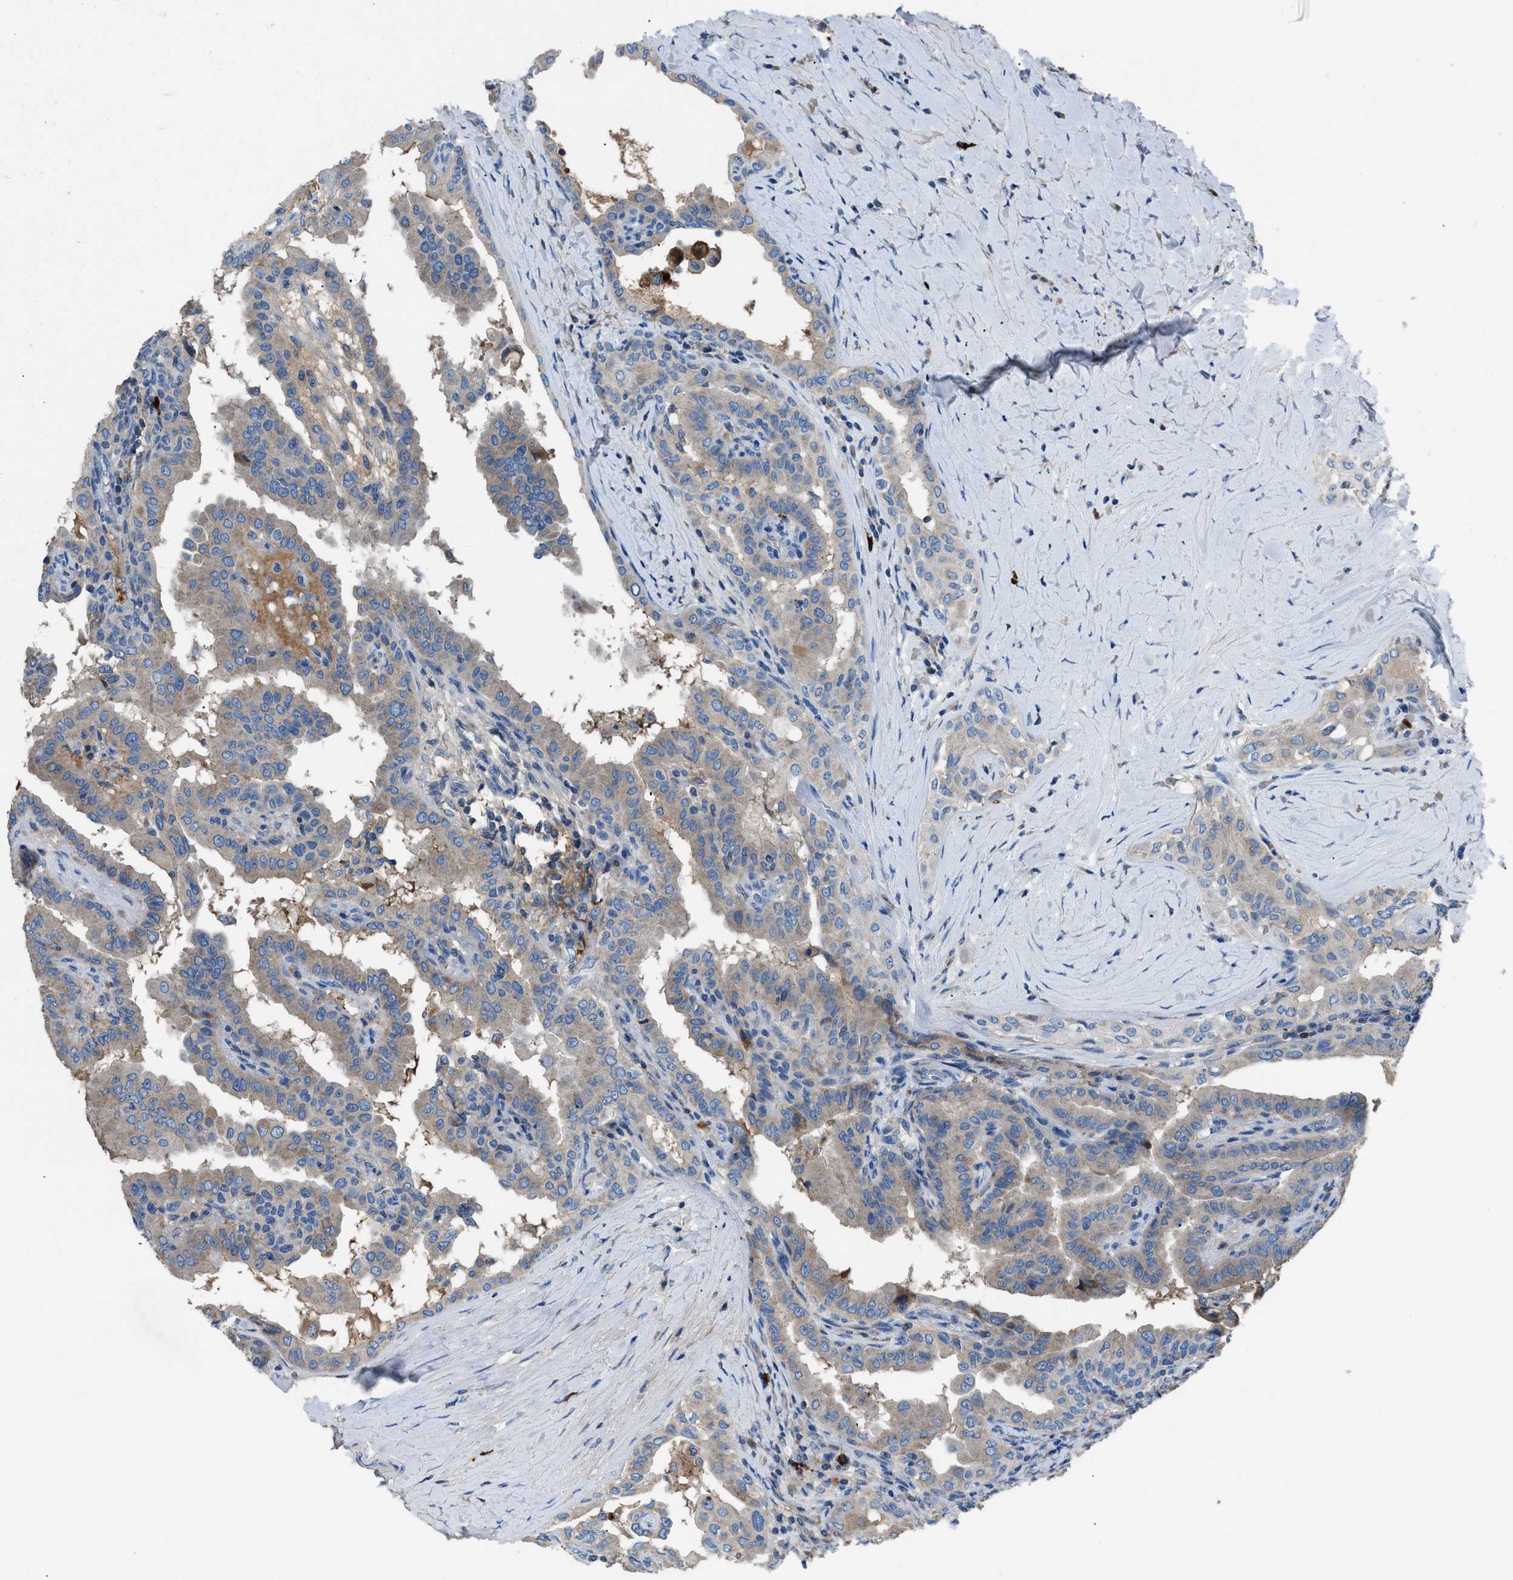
{"staining": {"intensity": "moderate", "quantity": "25%-75%", "location": "cytoplasmic/membranous"}, "tissue": "thyroid cancer", "cell_type": "Tumor cells", "image_type": "cancer", "snomed": [{"axis": "morphology", "description": "Papillary adenocarcinoma, NOS"}, {"axis": "topography", "description": "Thyroid gland"}], "caption": "DAB (3,3'-diaminobenzidine) immunohistochemical staining of human thyroid cancer shows moderate cytoplasmic/membranous protein staining in about 25%-75% of tumor cells.", "gene": "SGCZ", "patient": {"sex": "male", "age": 33}}